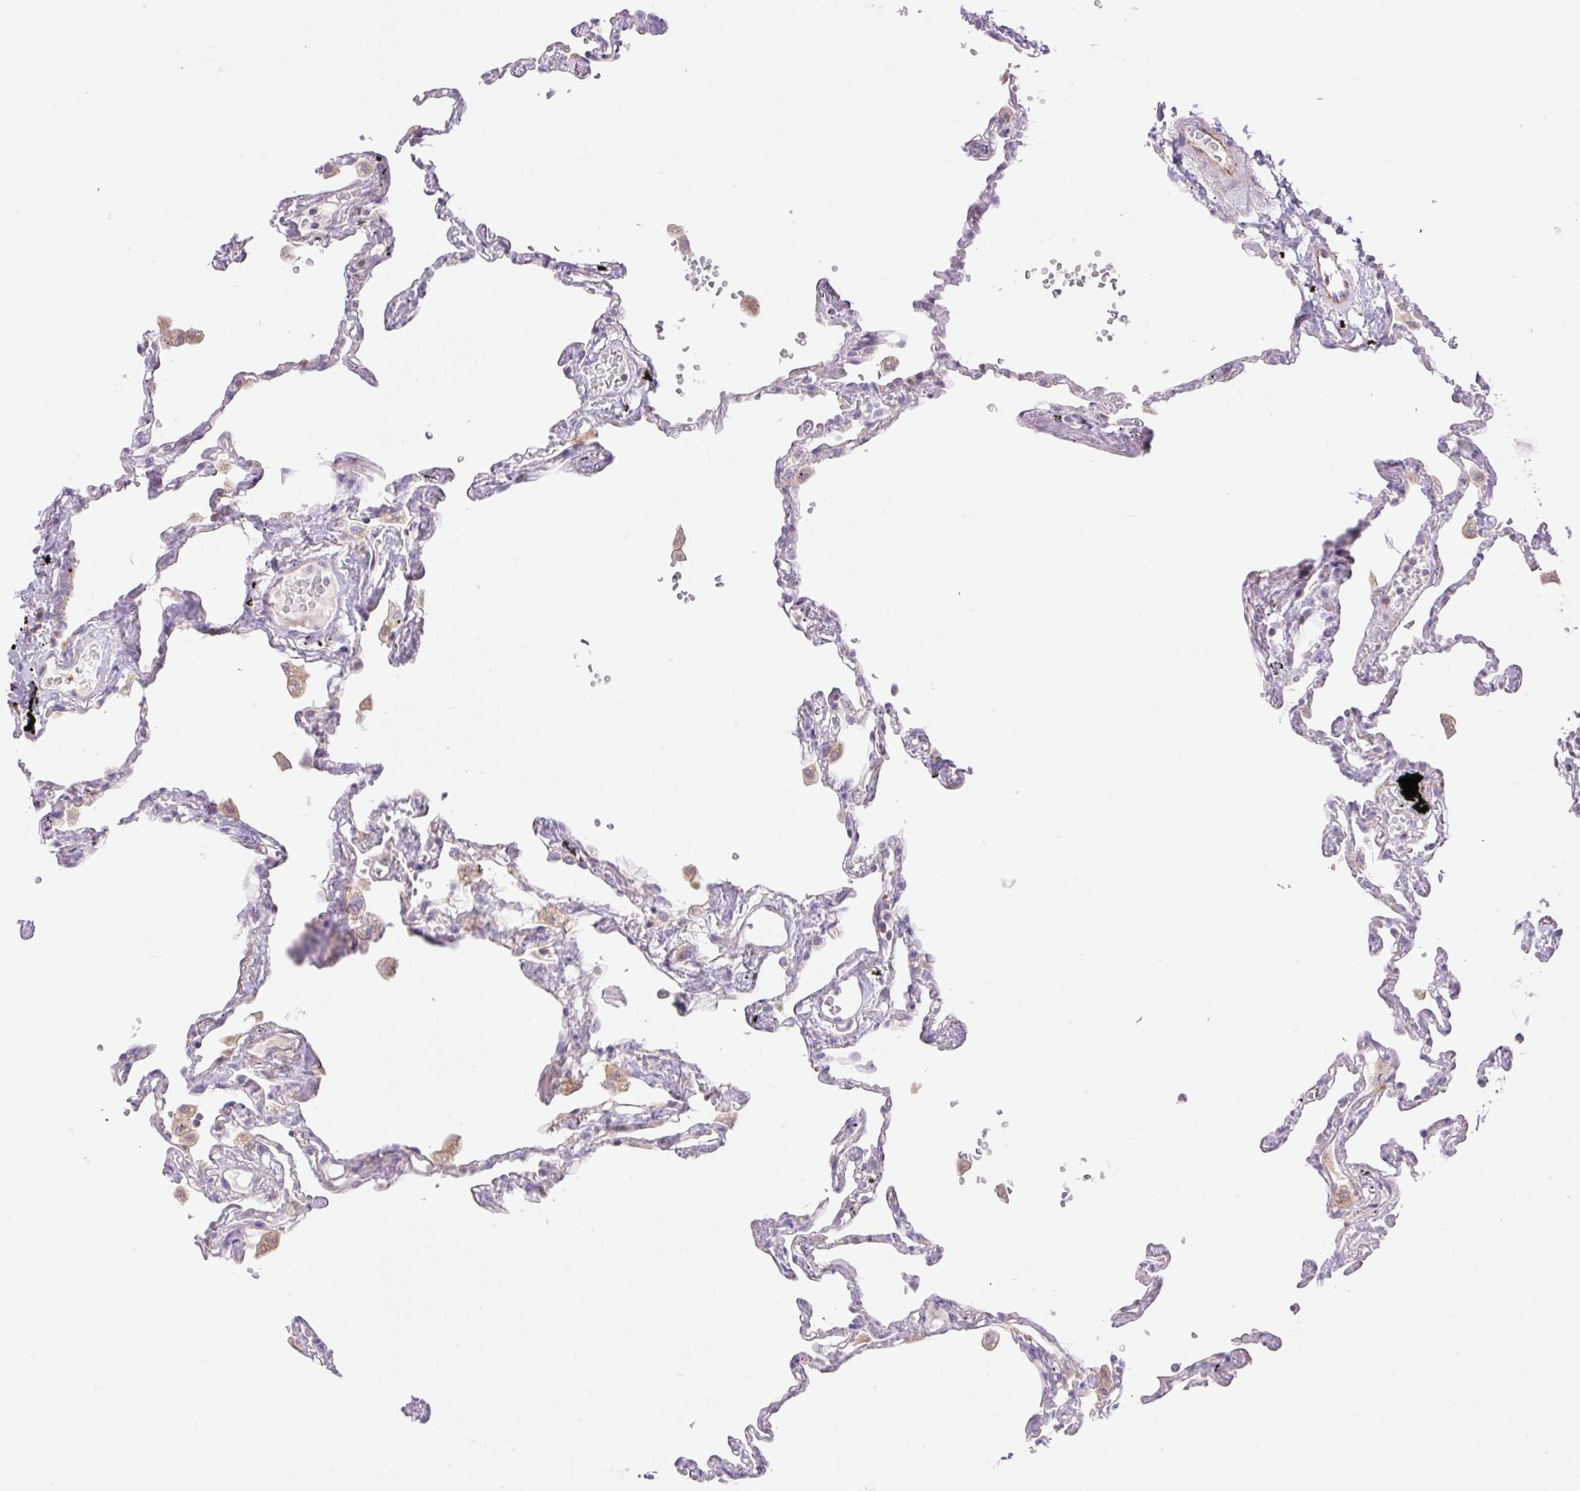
{"staining": {"intensity": "negative", "quantity": "none", "location": "none"}, "tissue": "lung", "cell_type": "Alveolar cells", "image_type": "normal", "snomed": [{"axis": "morphology", "description": "Normal tissue, NOS"}, {"axis": "topography", "description": "Lung"}], "caption": "Immunohistochemistry (IHC) micrograph of unremarkable lung stained for a protein (brown), which demonstrates no positivity in alveolar cells.", "gene": "VPS25", "patient": {"sex": "female", "age": 67}}